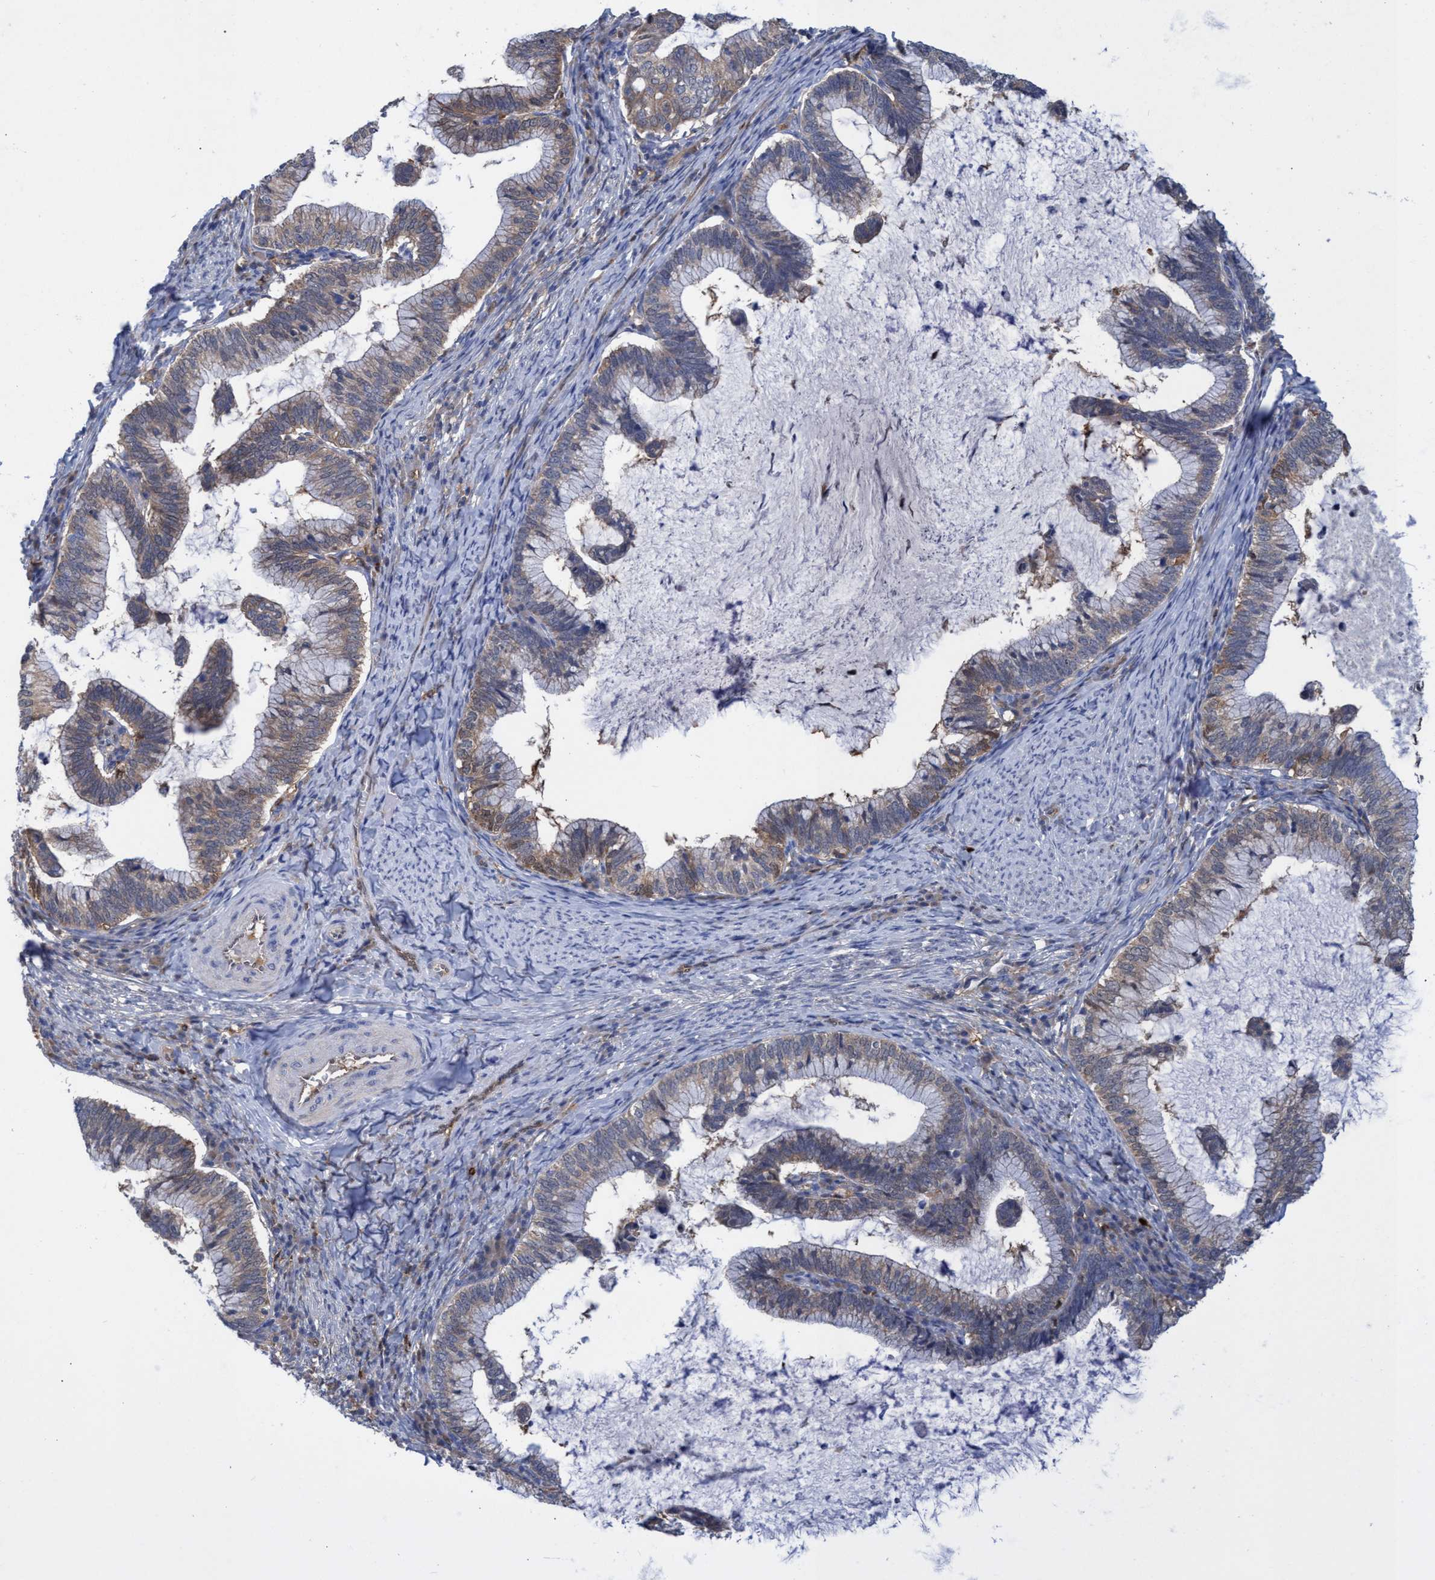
{"staining": {"intensity": "weak", "quantity": "25%-75%", "location": "cytoplasmic/membranous"}, "tissue": "cervical cancer", "cell_type": "Tumor cells", "image_type": "cancer", "snomed": [{"axis": "morphology", "description": "Adenocarcinoma, NOS"}, {"axis": "topography", "description": "Cervix"}], "caption": "Brown immunohistochemical staining in cervical cancer displays weak cytoplasmic/membranous staining in approximately 25%-75% of tumor cells. The protein of interest is shown in brown color, while the nuclei are stained blue.", "gene": "PNPO", "patient": {"sex": "female", "age": 36}}